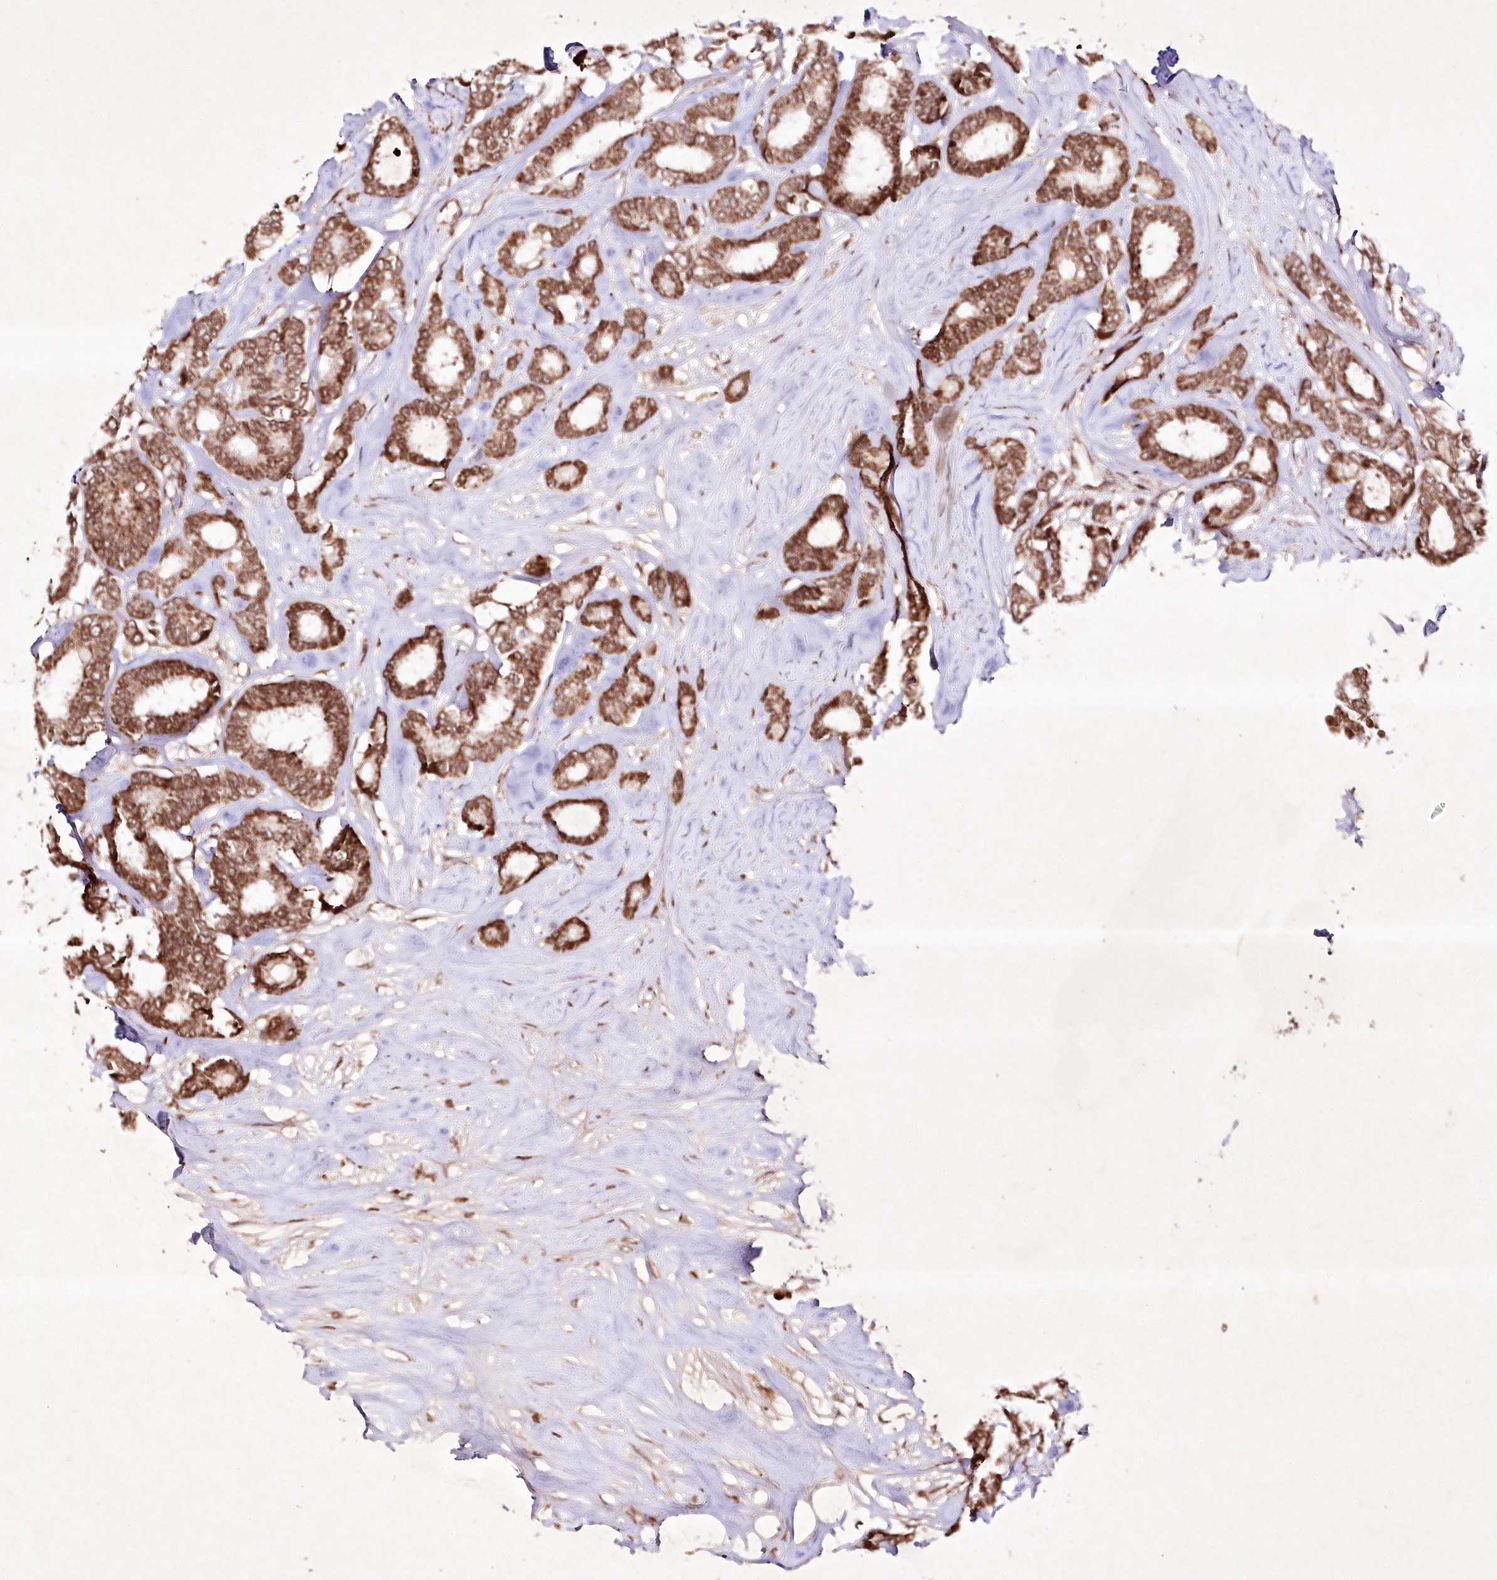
{"staining": {"intensity": "moderate", "quantity": ">75%", "location": "cytoplasmic/membranous,nuclear"}, "tissue": "breast cancer", "cell_type": "Tumor cells", "image_type": "cancer", "snomed": [{"axis": "morphology", "description": "Duct carcinoma"}, {"axis": "topography", "description": "Breast"}], "caption": "An image of invasive ductal carcinoma (breast) stained for a protein demonstrates moderate cytoplasmic/membranous and nuclear brown staining in tumor cells. (DAB = brown stain, brightfield microscopy at high magnification).", "gene": "CARM1", "patient": {"sex": "female", "age": 87}}